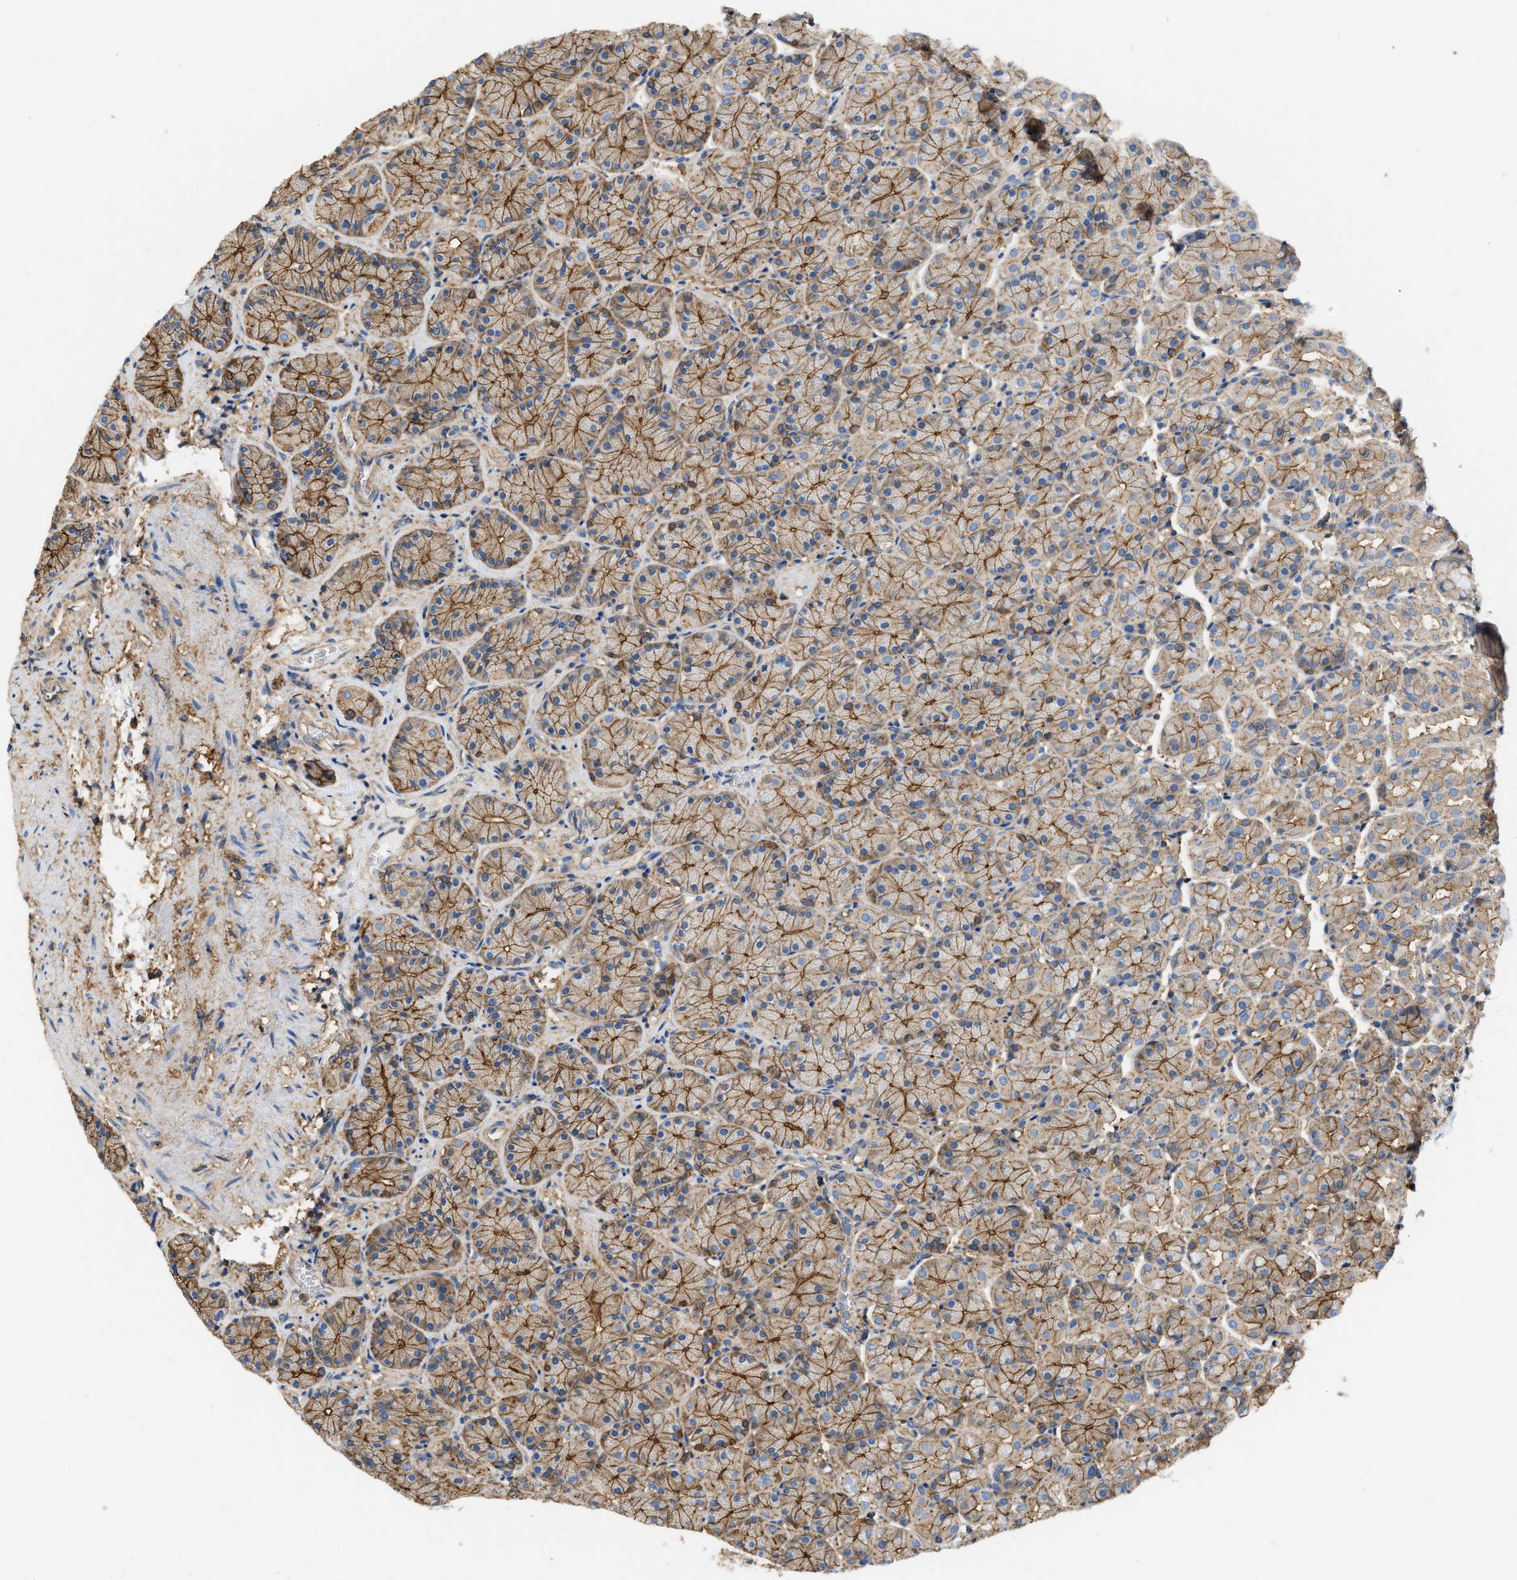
{"staining": {"intensity": "strong", "quantity": ">75%", "location": "cytoplasmic/membranous"}, "tissue": "stomach", "cell_type": "Glandular cells", "image_type": "normal", "snomed": [{"axis": "morphology", "description": "Normal tissue, NOS"}, {"axis": "topography", "description": "Stomach"}], "caption": "IHC photomicrograph of normal stomach: stomach stained using immunohistochemistry (IHC) reveals high levels of strong protein expression localized specifically in the cytoplasmic/membranous of glandular cells, appearing as a cytoplasmic/membranous brown color.", "gene": "GNB4", "patient": {"sex": "male", "age": 42}}